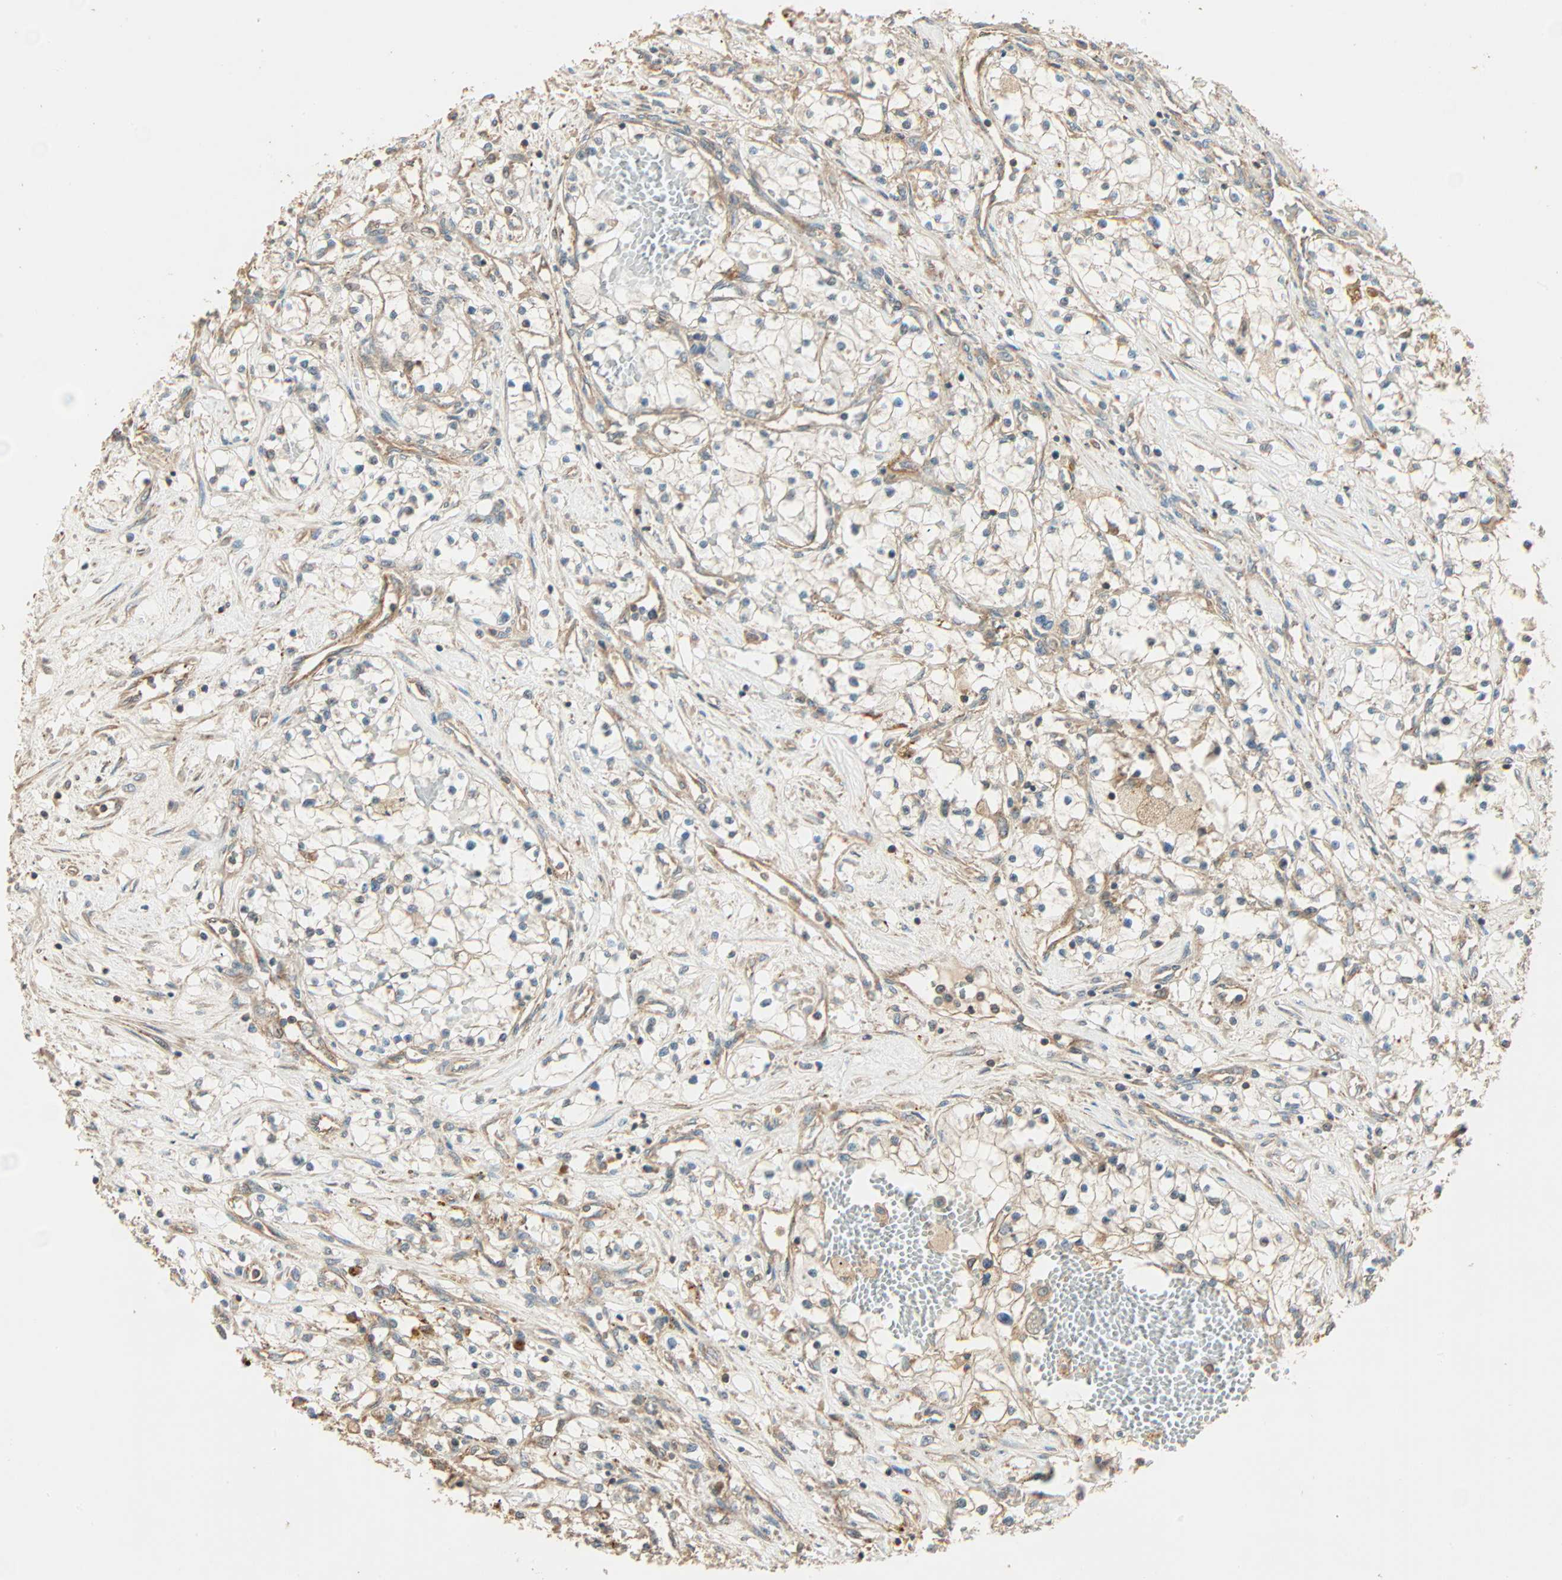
{"staining": {"intensity": "negative", "quantity": "none", "location": "none"}, "tissue": "renal cancer", "cell_type": "Tumor cells", "image_type": "cancer", "snomed": [{"axis": "morphology", "description": "Adenocarcinoma, NOS"}, {"axis": "topography", "description": "Kidney"}], "caption": "The histopathology image demonstrates no significant staining in tumor cells of renal cancer.", "gene": "GALK1", "patient": {"sex": "male", "age": 68}}